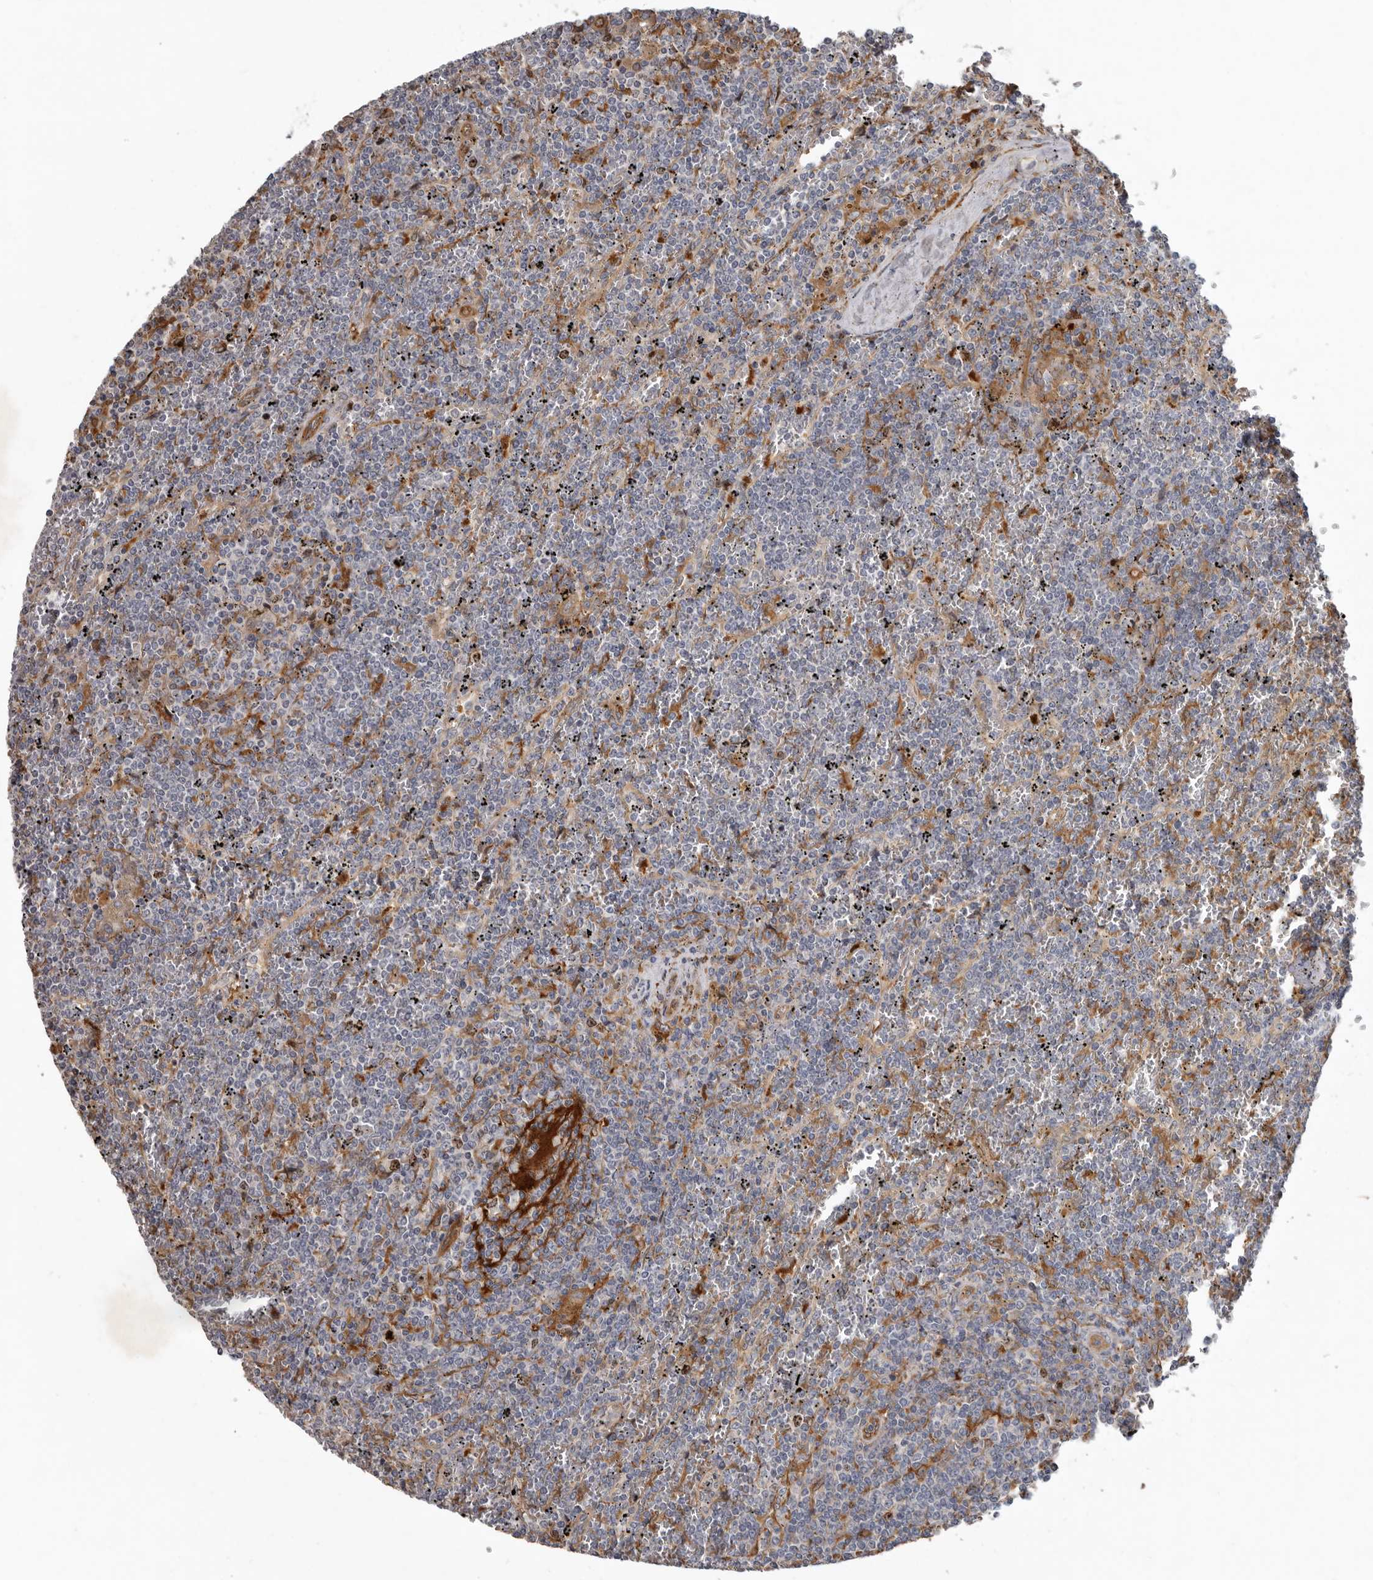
{"staining": {"intensity": "negative", "quantity": "none", "location": "none"}, "tissue": "lymphoma", "cell_type": "Tumor cells", "image_type": "cancer", "snomed": [{"axis": "morphology", "description": "Malignant lymphoma, non-Hodgkin's type, Low grade"}, {"axis": "topography", "description": "Spleen"}], "caption": "This is a micrograph of immunohistochemistry staining of malignant lymphoma, non-Hodgkin's type (low-grade), which shows no expression in tumor cells. (Stains: DAB (3,3'-diaminobenzidine) immunohistochemistry with hematoxylin counter stain, Microscopy: brightfield microscopy at high magnification).", "gene": "CDCA8", "patient": {"sex": "female", "age": 19}}